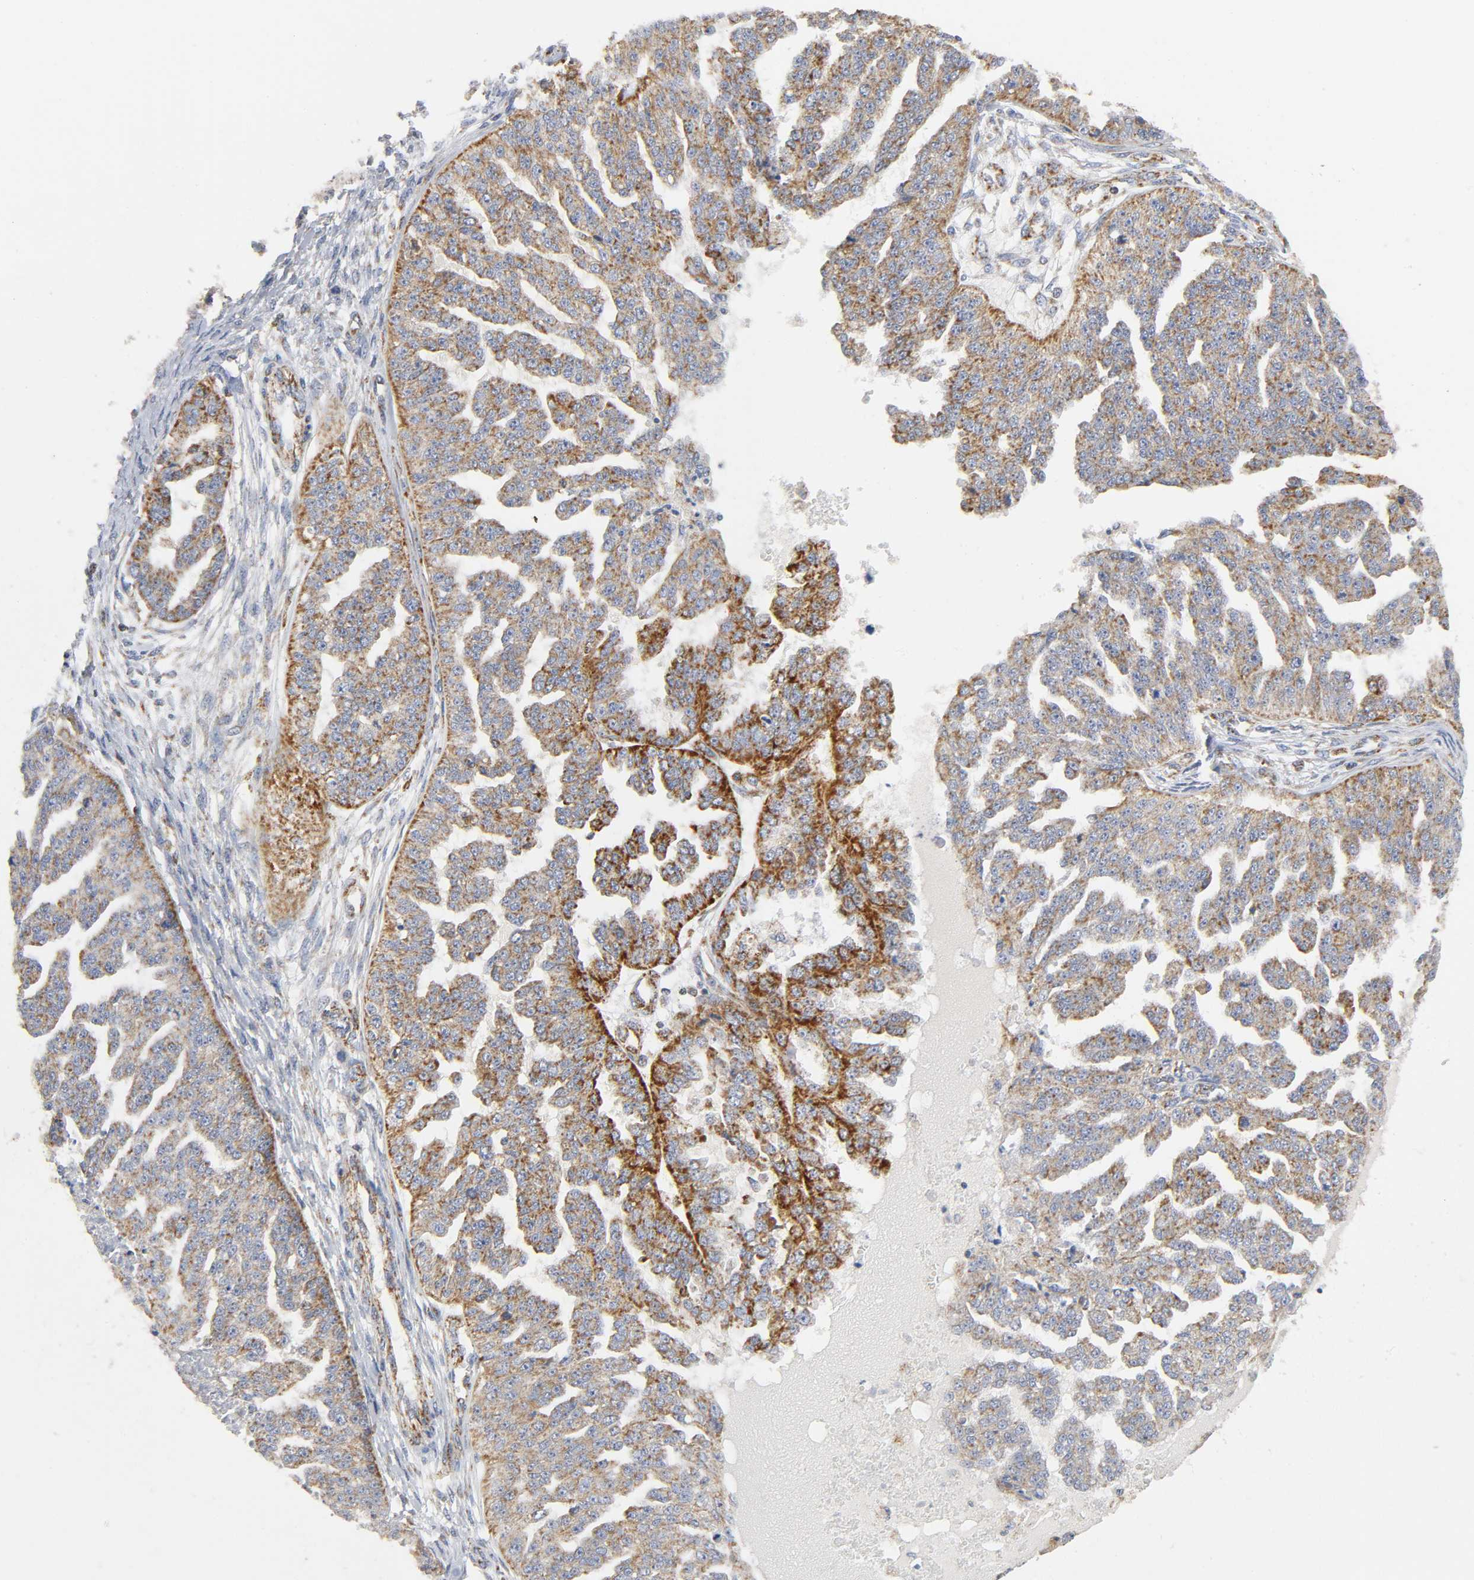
{"staining": {"intensity": "strong", "quantity": "25%-75%", "location": "cytoplasmic/membranous"}, "tissue": "ovarian cancer", "cell_type": "Tumor cells", "image_type": "cancer", "snomed": [{"axis": "morphology", "description": "Cystadenocarcinoma, serous, NOS"}, {"axis": "topography", "description": "Ovary"}], "caption": "High-magnification brightfield microscopy of ovarian serous cystadenocarcinoma stained with DAB (brown) and counterstained with hematoxylin (blue). tumor cells exhibit strong cytoplasmic/membranous positivity is appreciated in approximately25%-75% of cells. (DAB IHC, brown staining for protein, blue staining for nuclei).", "gene": "BAK1", "patient": {"sex": "female", "age": 58}}